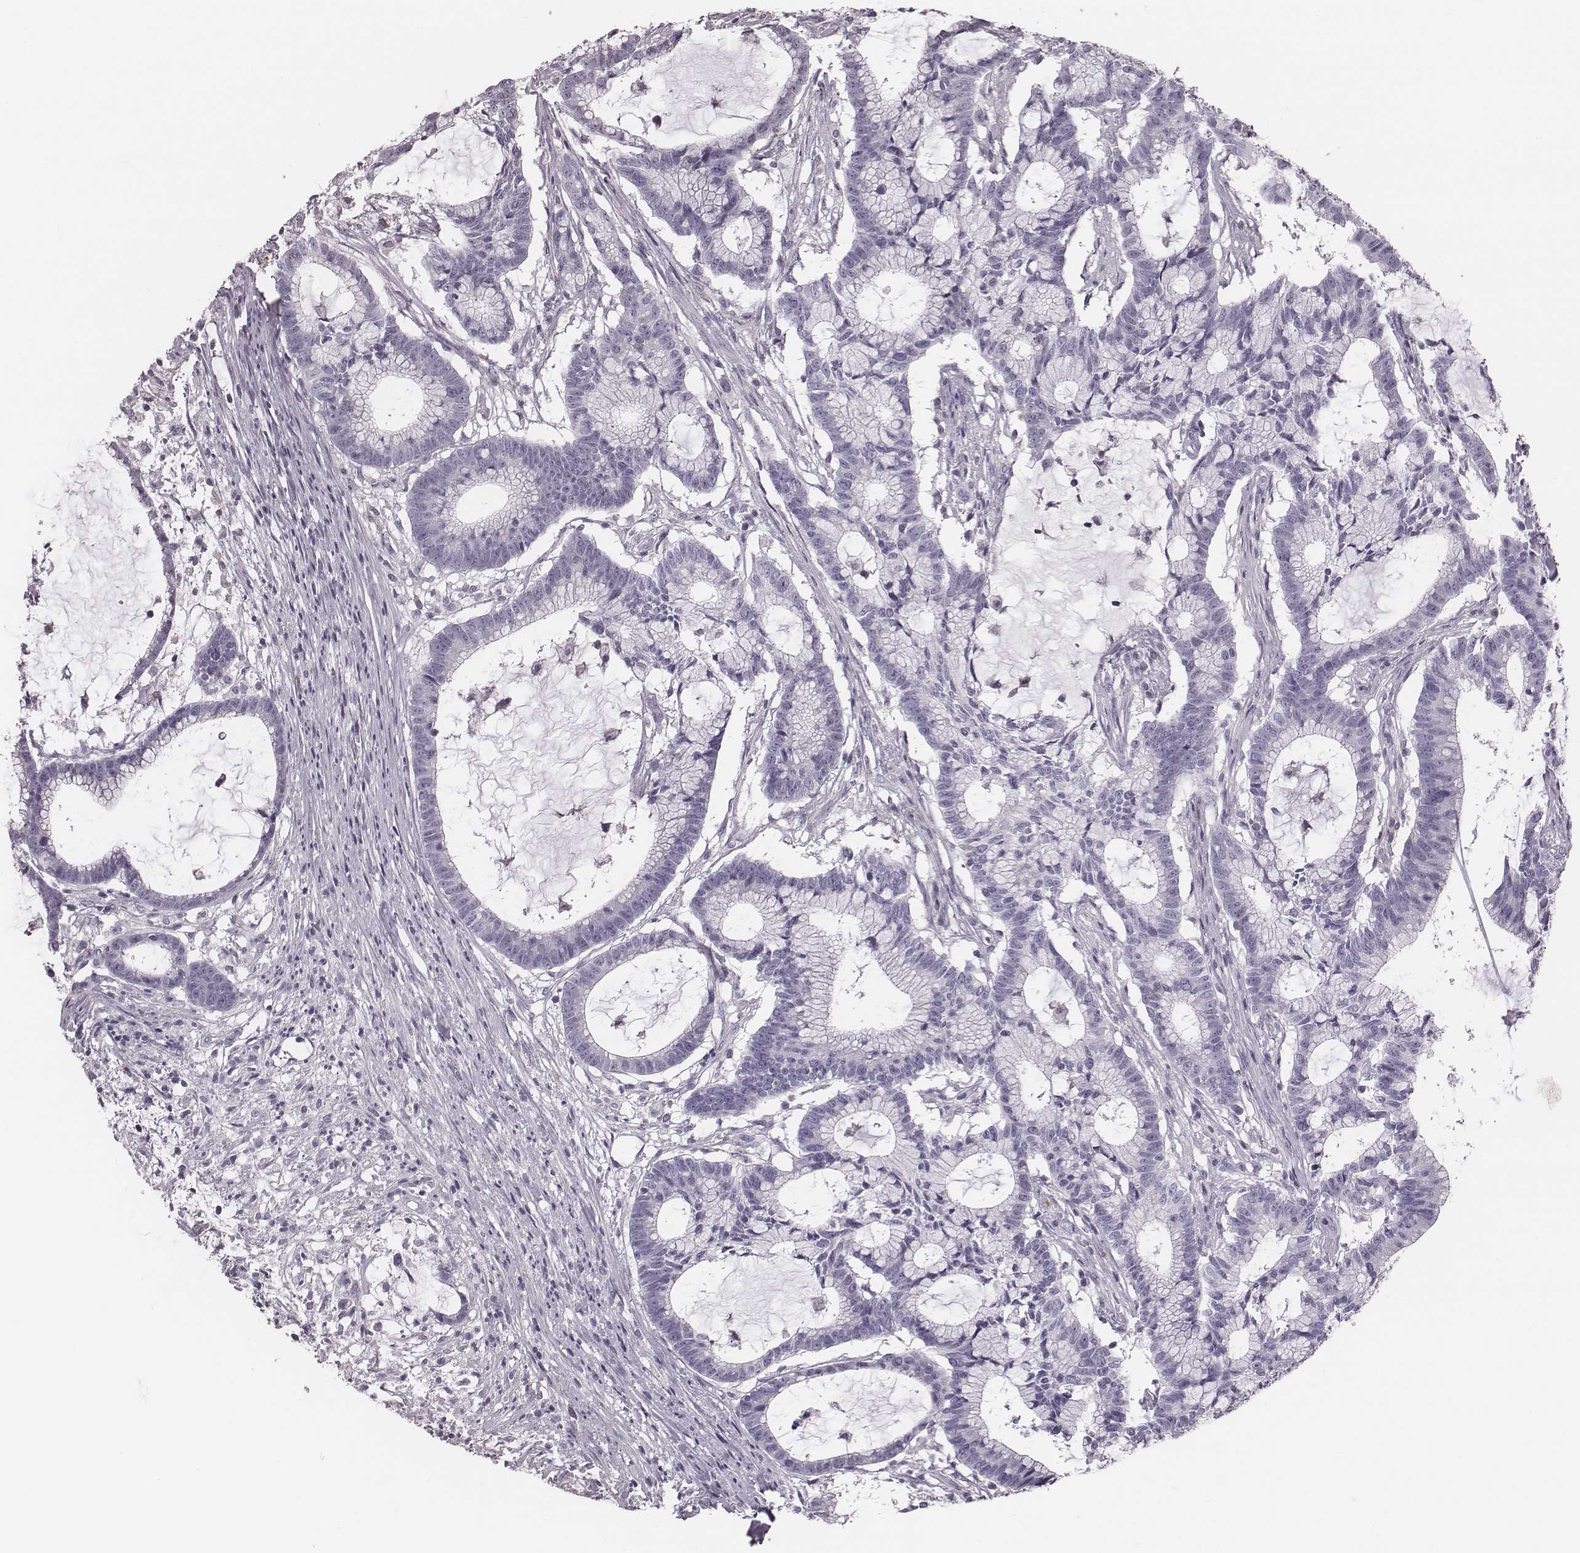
{"staining": {"intensity": "negative", "quantity": "none", "location": "none"}, "tissue": "colorectal cancer", "cell_type": "Tumor cells", "image_type": "cancer", "snomed": [{"axis": "morphology", "description": "Adenocarcinoma, NOS"}, {"axis": "topography", "description": "Colon"}], "caption": "DAB immunohistochemical staining of human colorectal cancer exhibits no significant positivity in tumor cells.", "gene": "ZNF365", "patient": {"sex": "female", "age": 78}}